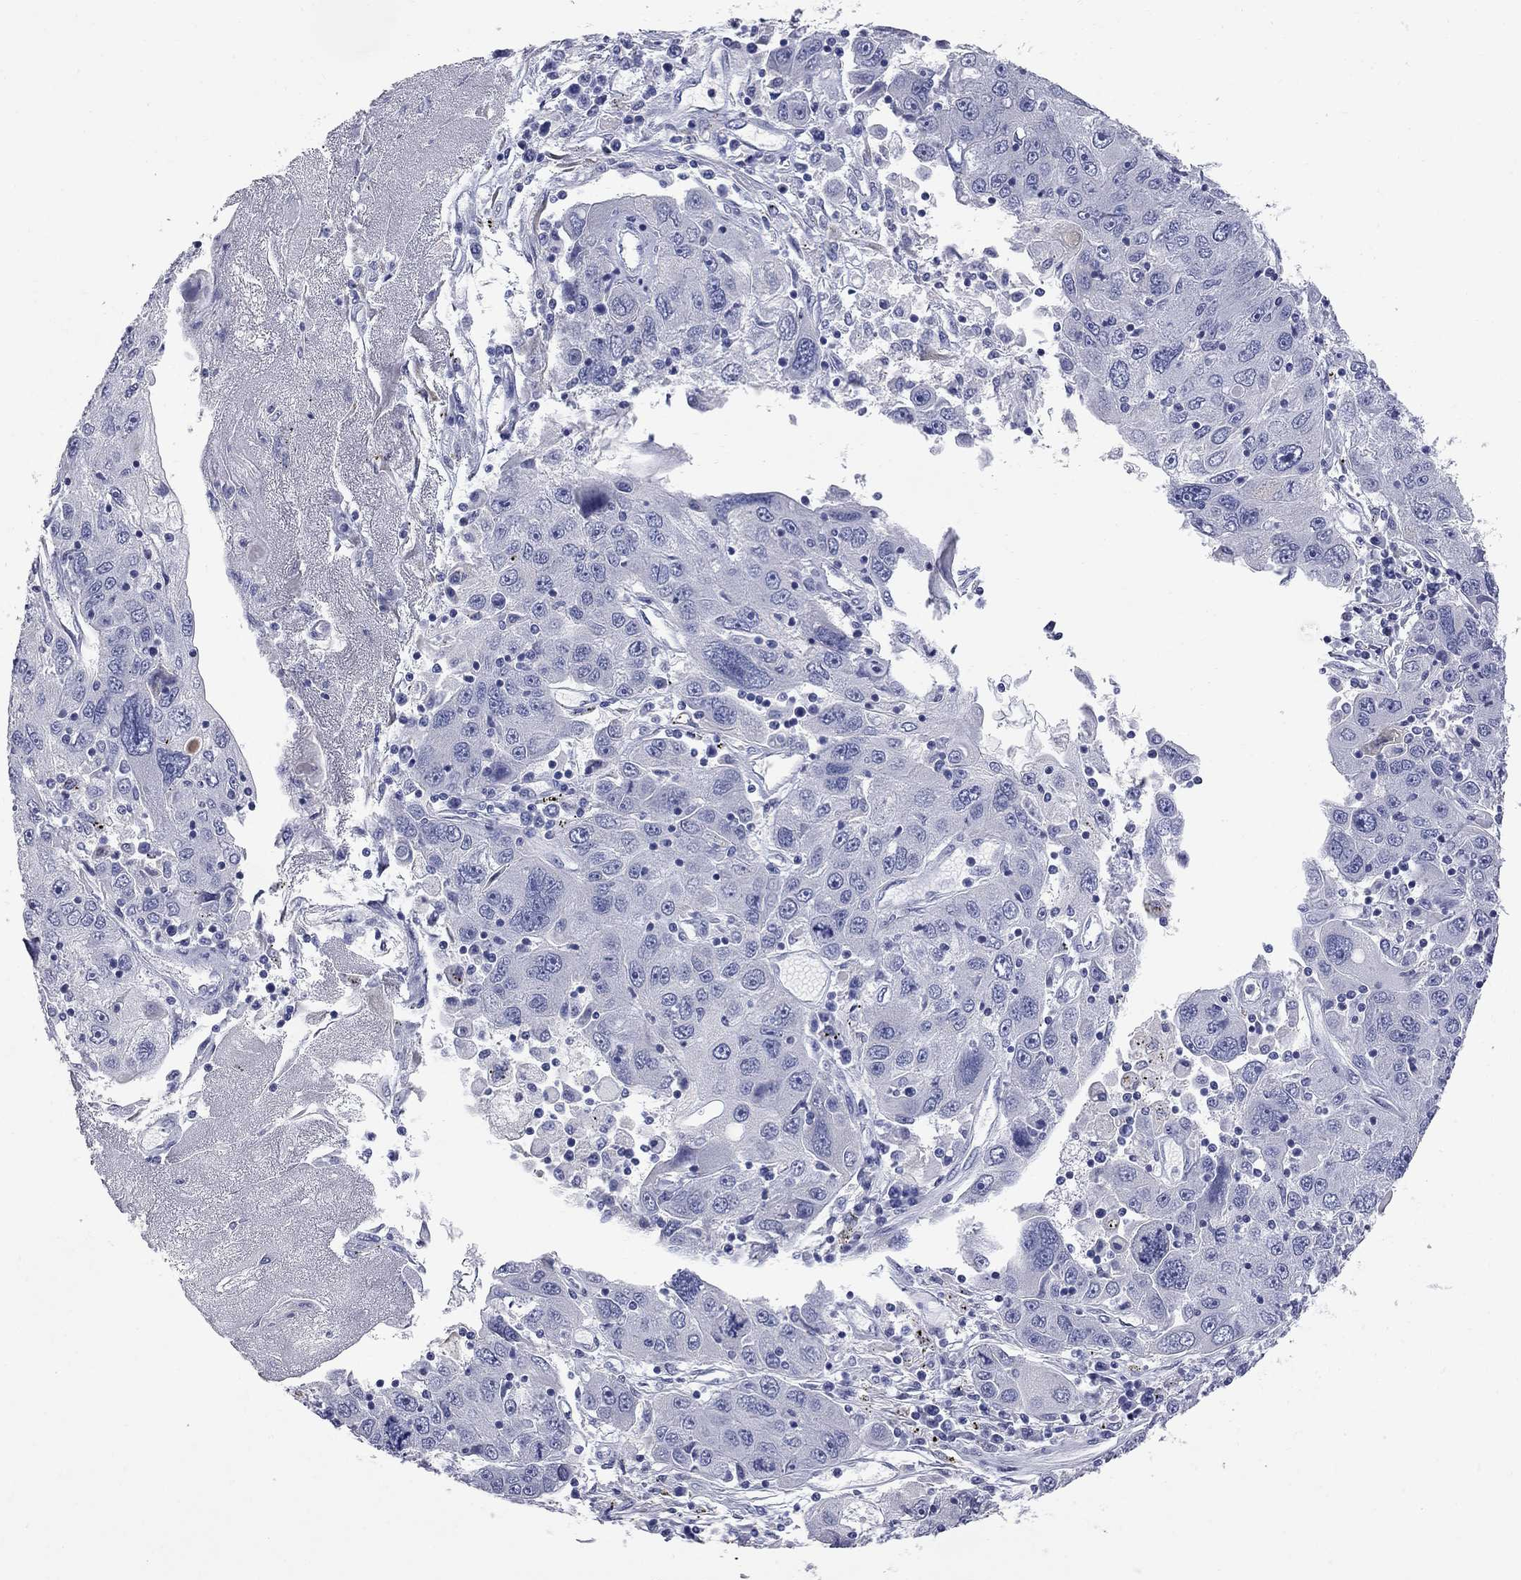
{"staining": {"intensity": "negative", "quantity": "none", "location": "none"}, "tissue": "stomach cancer", "cell_type": "Tumor cells", "image_type": "cancer", "snomed": [{"axis": "morphology", "description": "Adenocarcinoma, NOS"}, {"axis": "topography", "description": "Stomach"}], "caption": "DAB (3,3'-diaminobenzidine) immunohistochemical staining of stomach adenocarcinoma exhibits no significant expression in tumor cells. (DAB immunohistochemistry visualized using brightfield microscopy, high magnification).", "gene": "FAM221B", "patient": {"sex": "male", "age": 56}}